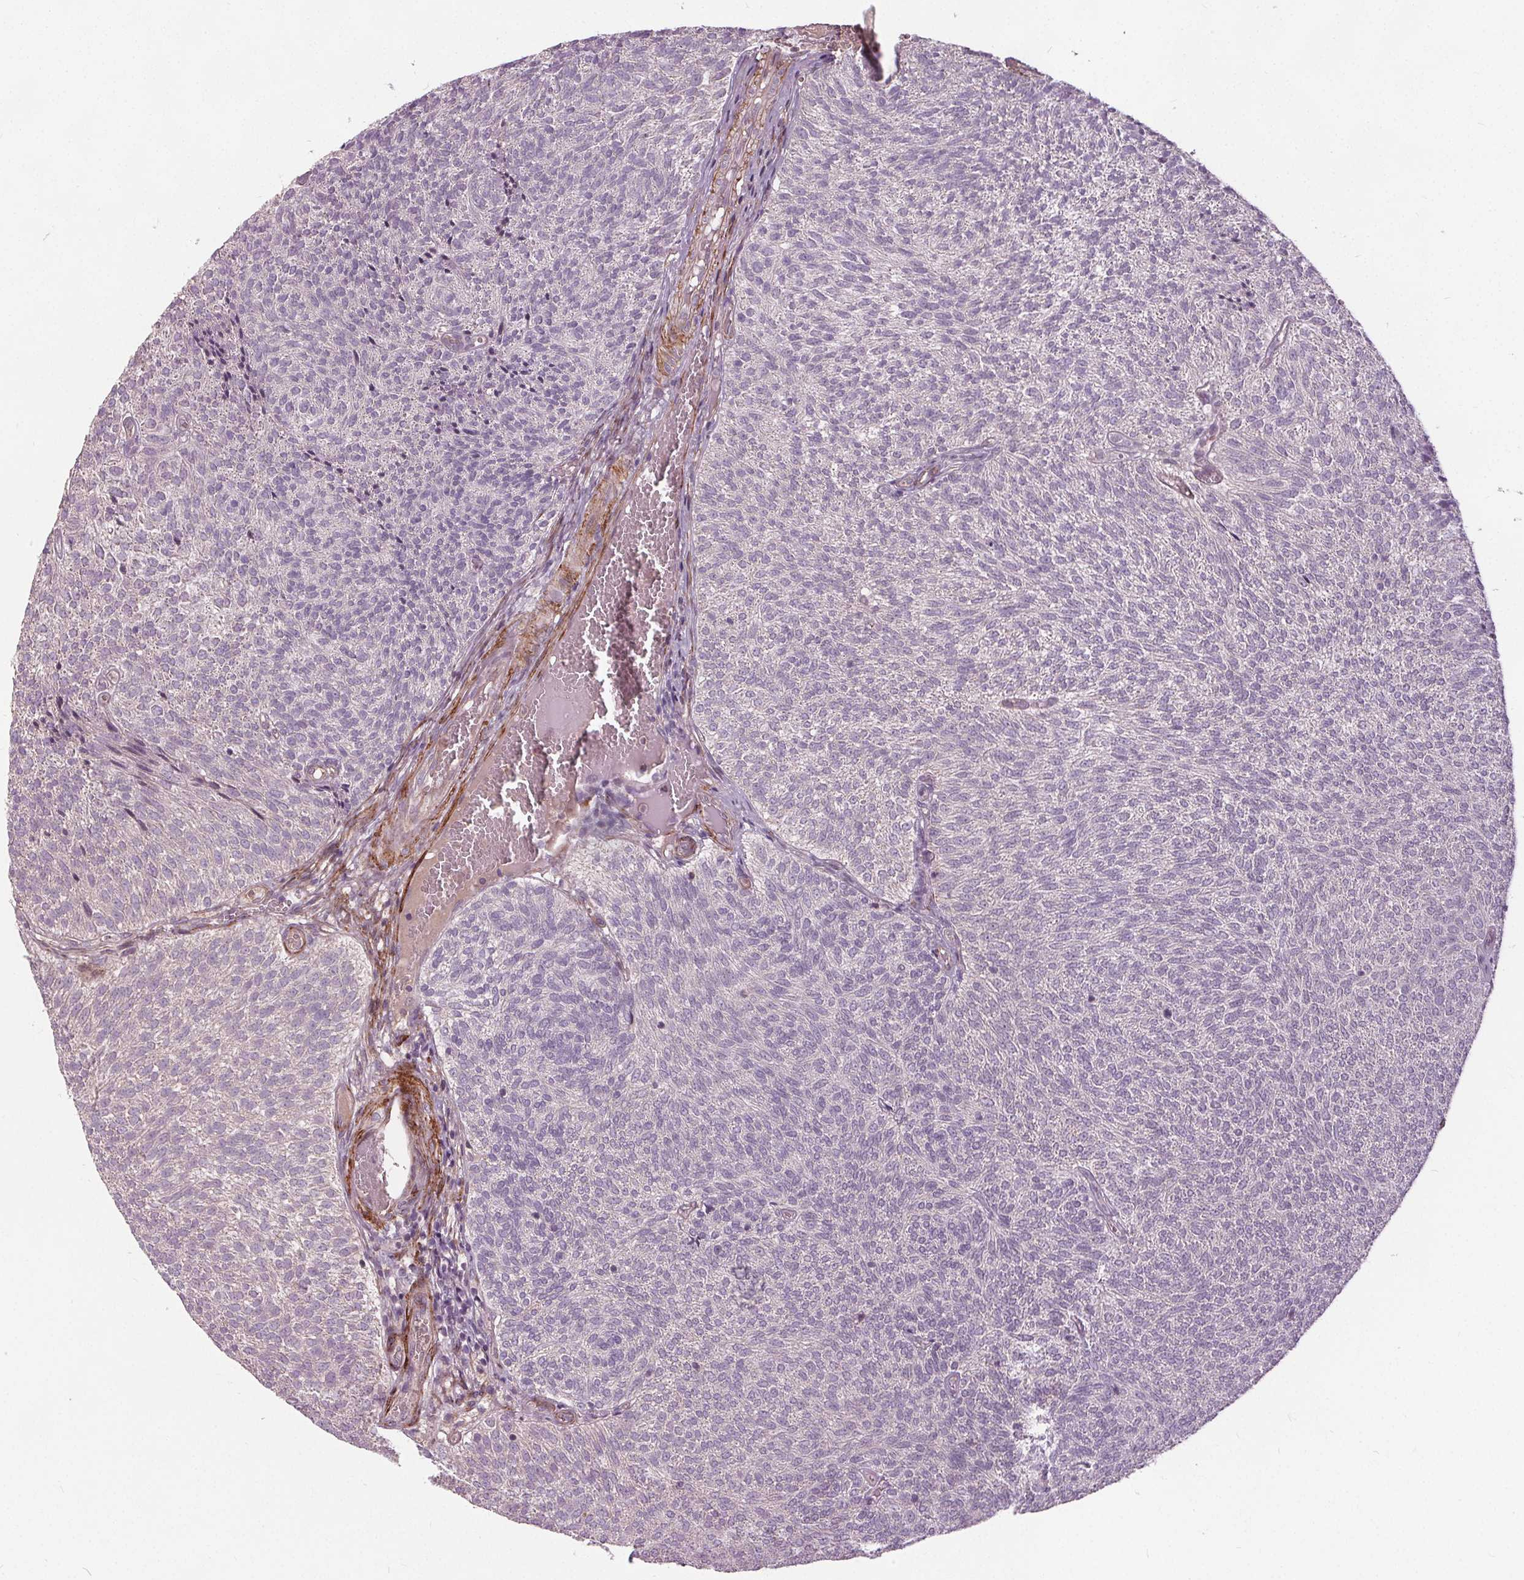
{"staining": {"intensity": "negative", "quantity": "none", "location": "none"}, "tissue": "urothelial cancer", "cell_type": "Tumor cells", "image_type": "cancer", "snomed": [{"axis": "morphology", "description": "Urothelial carcinoma, Low grade"}, {"axis": "topography", "description": "Urinary bladder"}], "caption": "An immunohistochemistry histopathology image of low-grade urothelial carcinoma is shown. There is no staining in tumor cells of low-grade urothelial carcinoma.", "gene": "PDGFD", "patient": {"sex": "male", "age": 77}}